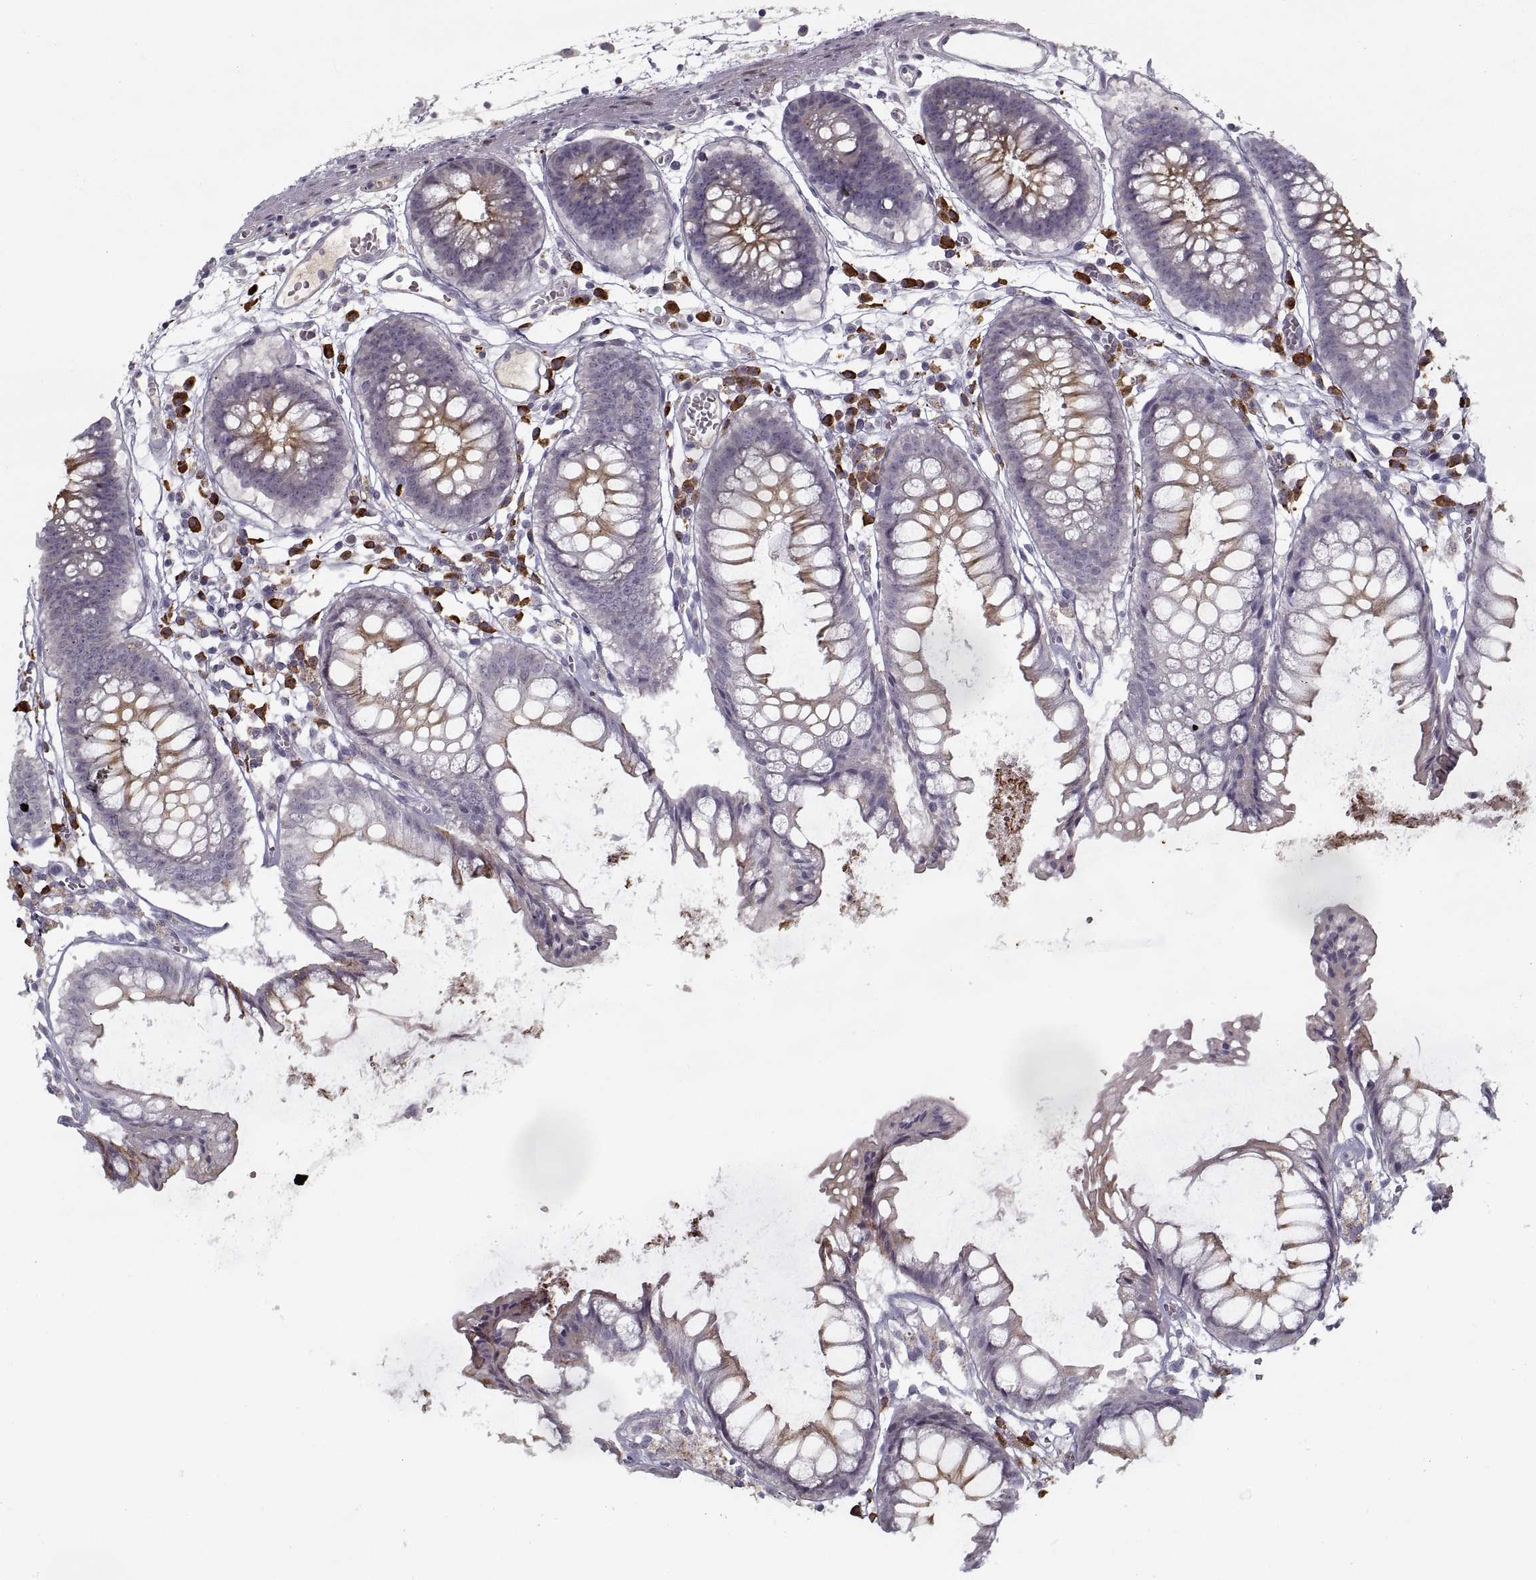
{"staining": {"intensity": "negative", "quantity": "none", "location": "none"}, "tissue": "colon", "cell_type": "Endothelial cells", "image_type": "normal", "snomed": [{"axis": "morphology", "description": "Normal tissue, NOS"}, {"axis": "morphology", "description": "Adenocarcinoma, NOS"}, {"axis": "topography", "description": "Colon"}], "caption": "Micrograph shows no protein expression in endothelial cells of normal colon. Brightfield microscopy of immunohistochemistry stained with DAB (3,3'-diaminobenzidine) (brown) and hematoxylin (blue), captured at high magnification.", "gene": "GAD2", "patient": {"sex": "male", "age": 65}}